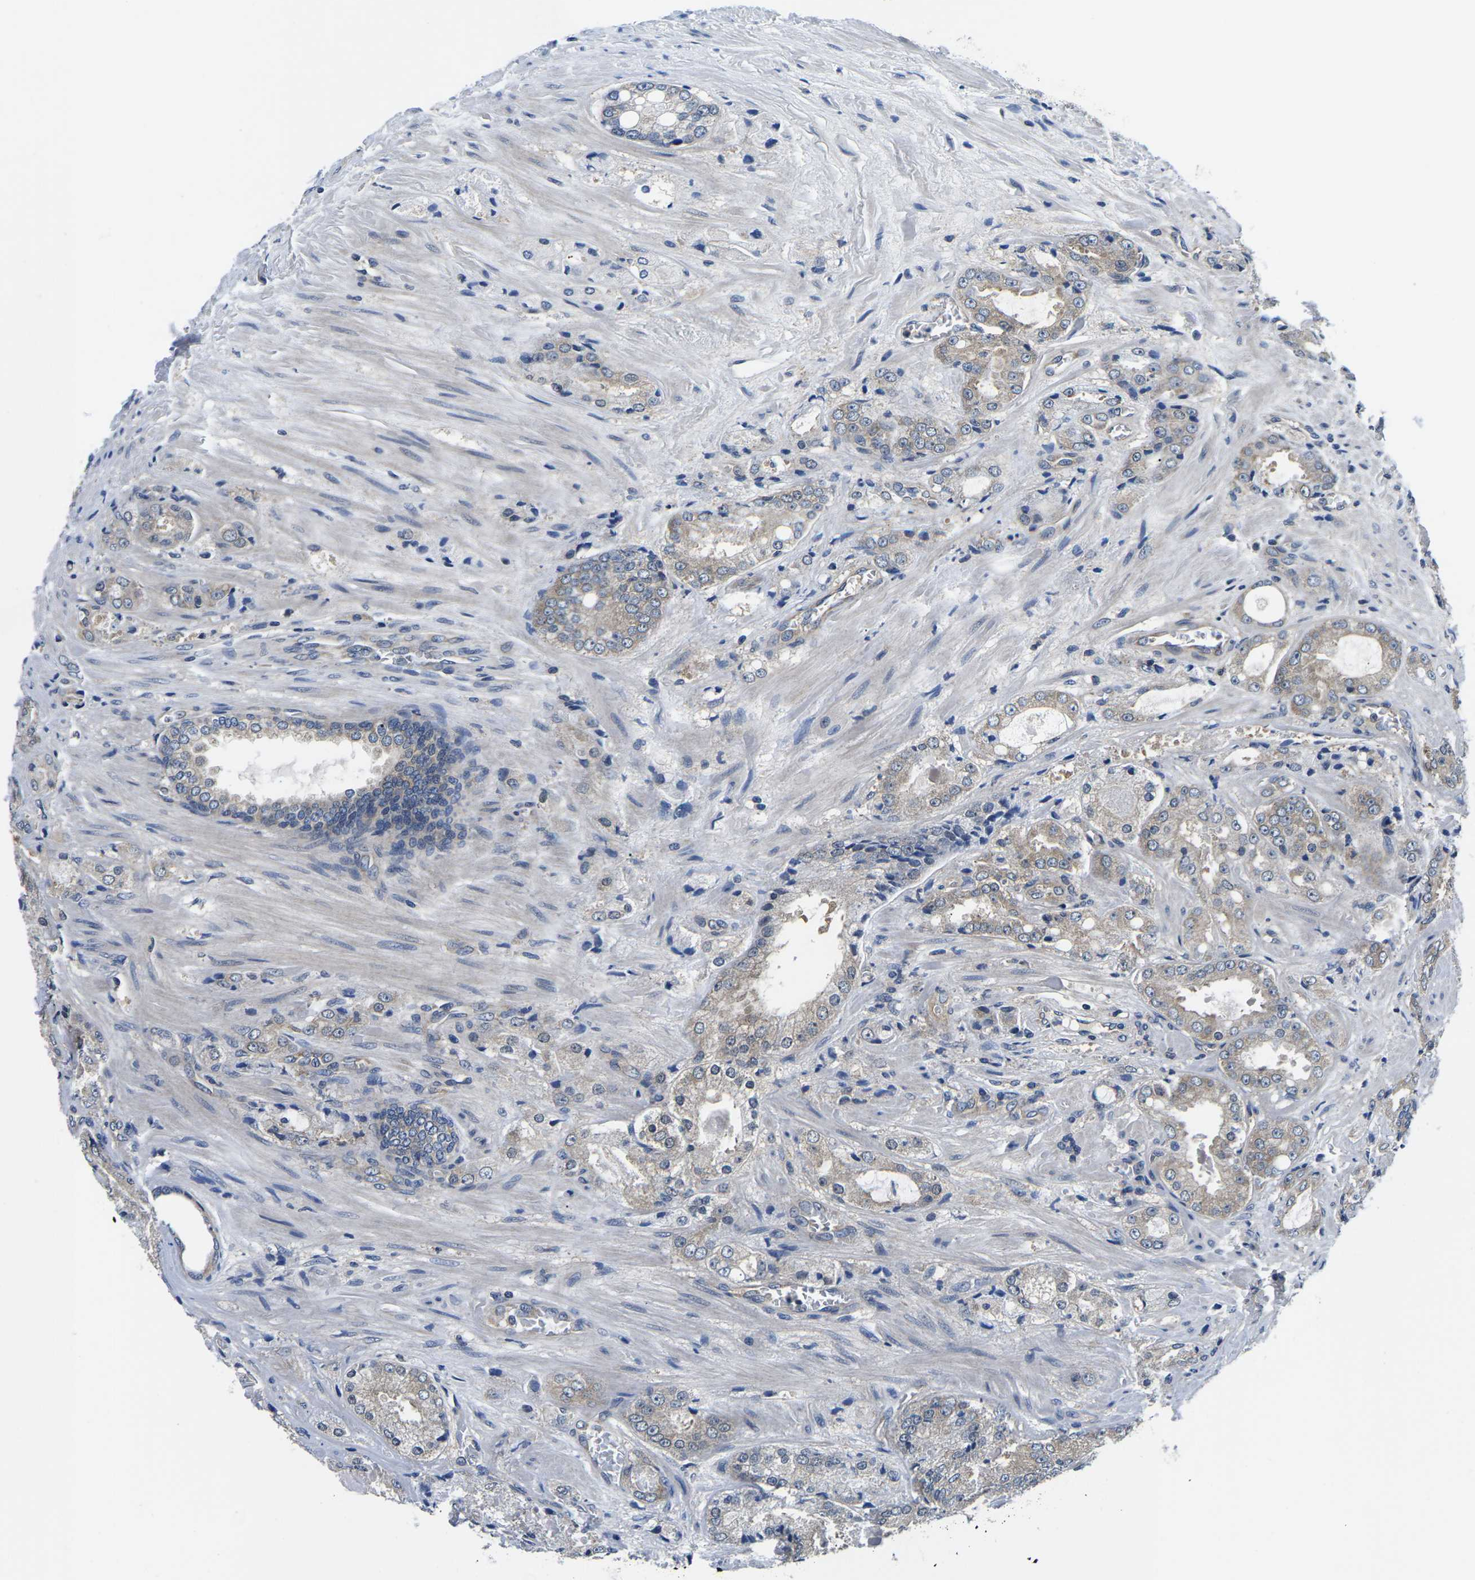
{"staining": {"intensity": "weak", "quantity": "25%-75%", "location": "cytoplasmic/membranous"}, "tissue": "prostate cancer", "cell_type": "Tumor cells", "image_type": "cancer", "snomed": [{"axis": "morphology", "description": "Adenocarcinoma, High grade"}, {"axis": "topography", "description": "Prostate"}], "caption": "DAB immunohistochemical staining of human prostate high-grade adenocarcinoma exhibits weak cytoplasmic/membranous protein expression in about 25%-75% of tumor cells.", "gene": "GSK3B", "patient": {"sex": "male", "age": 65}}